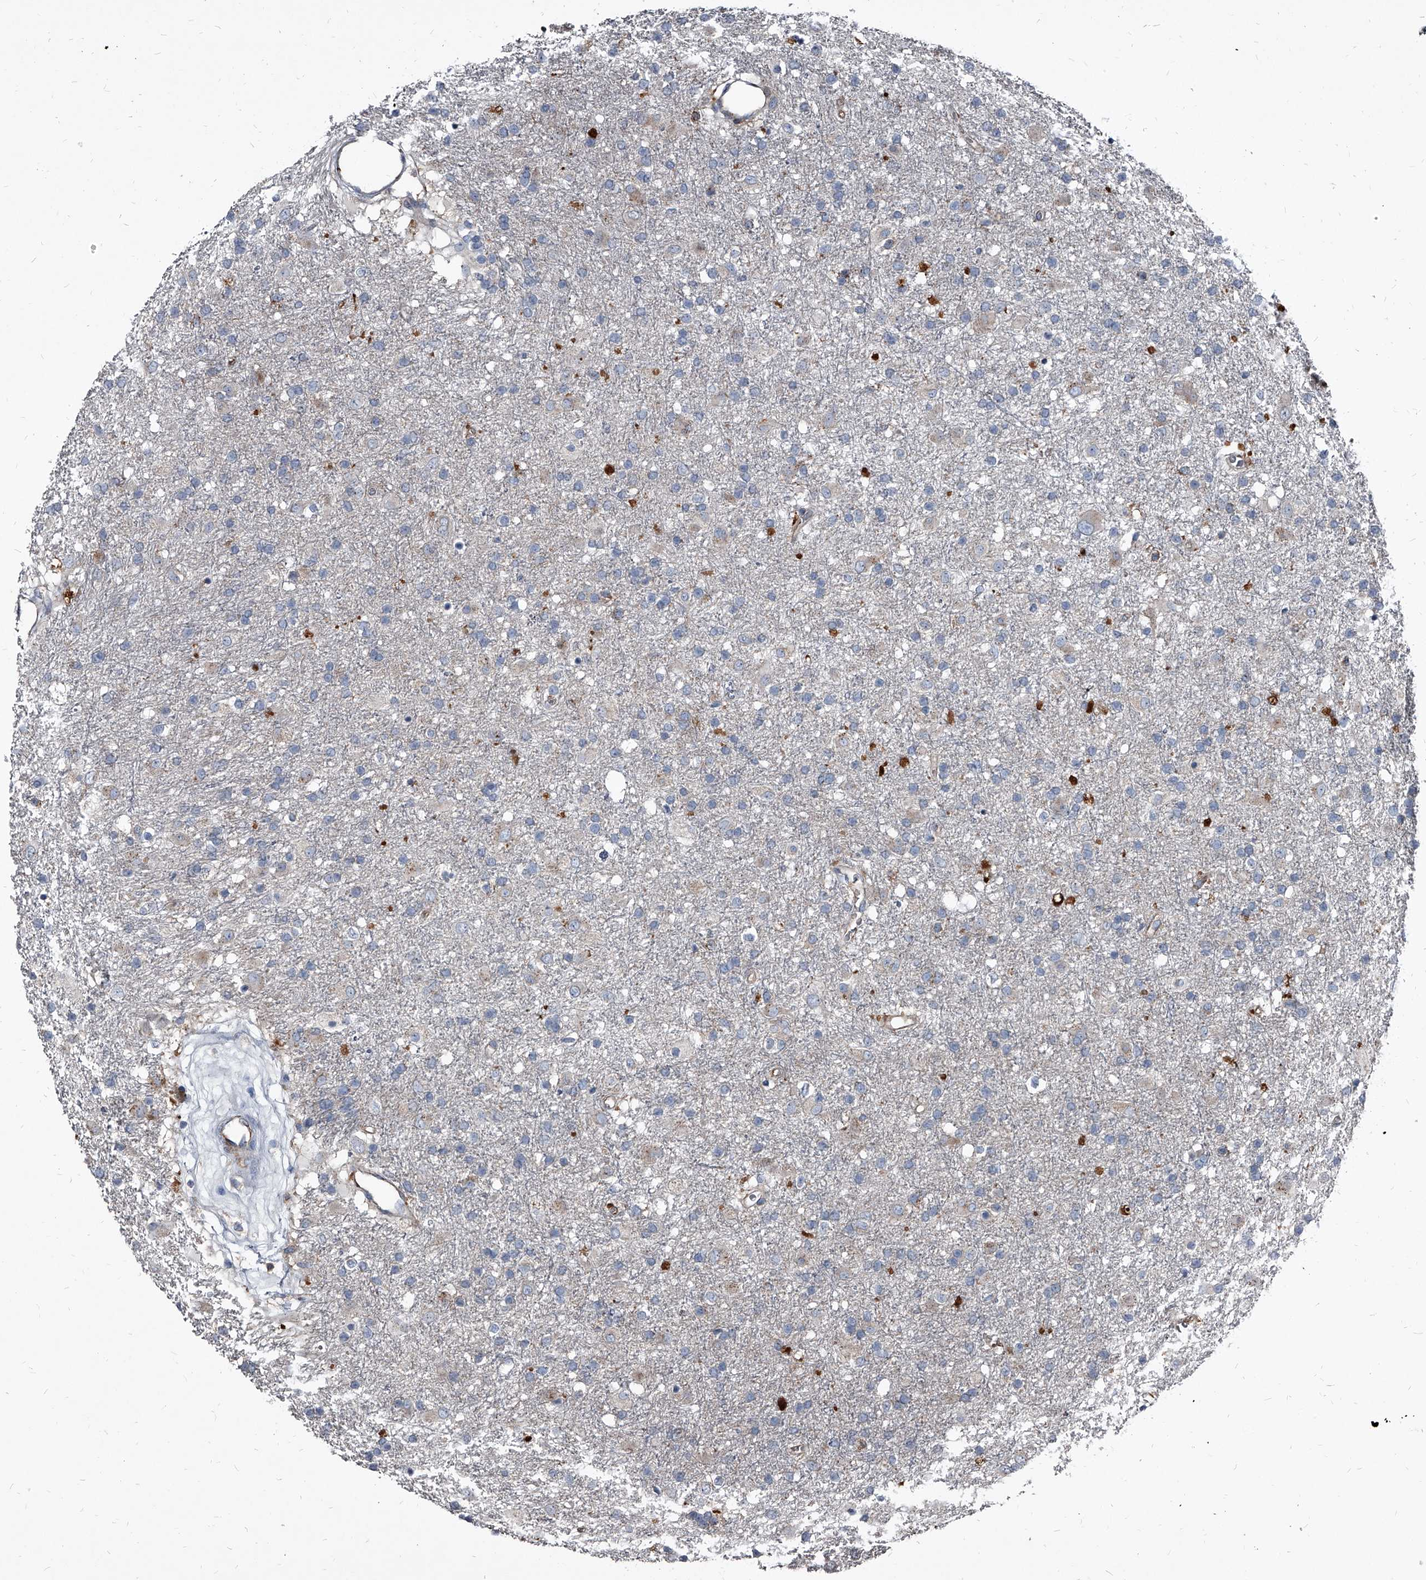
{"staining": {"intensity": "negative", "quantity": "none", "location": "none"}, "tissue": "glioma", "cell_type": "Tumor cells", "image_type": "cancer", "snomed": [{"axis": "morphology", "description": "Glioma, malignant, Low grade"}, {"axis": "topography", "description": "Brain"}], "caption": "Immunohistochemical staining of glioma reveals no significant positivity in tumor cells. Nuclei are stained in blue.", "gene": "PGLYRP3", "patient": {"sex": "male", "age": 65}}